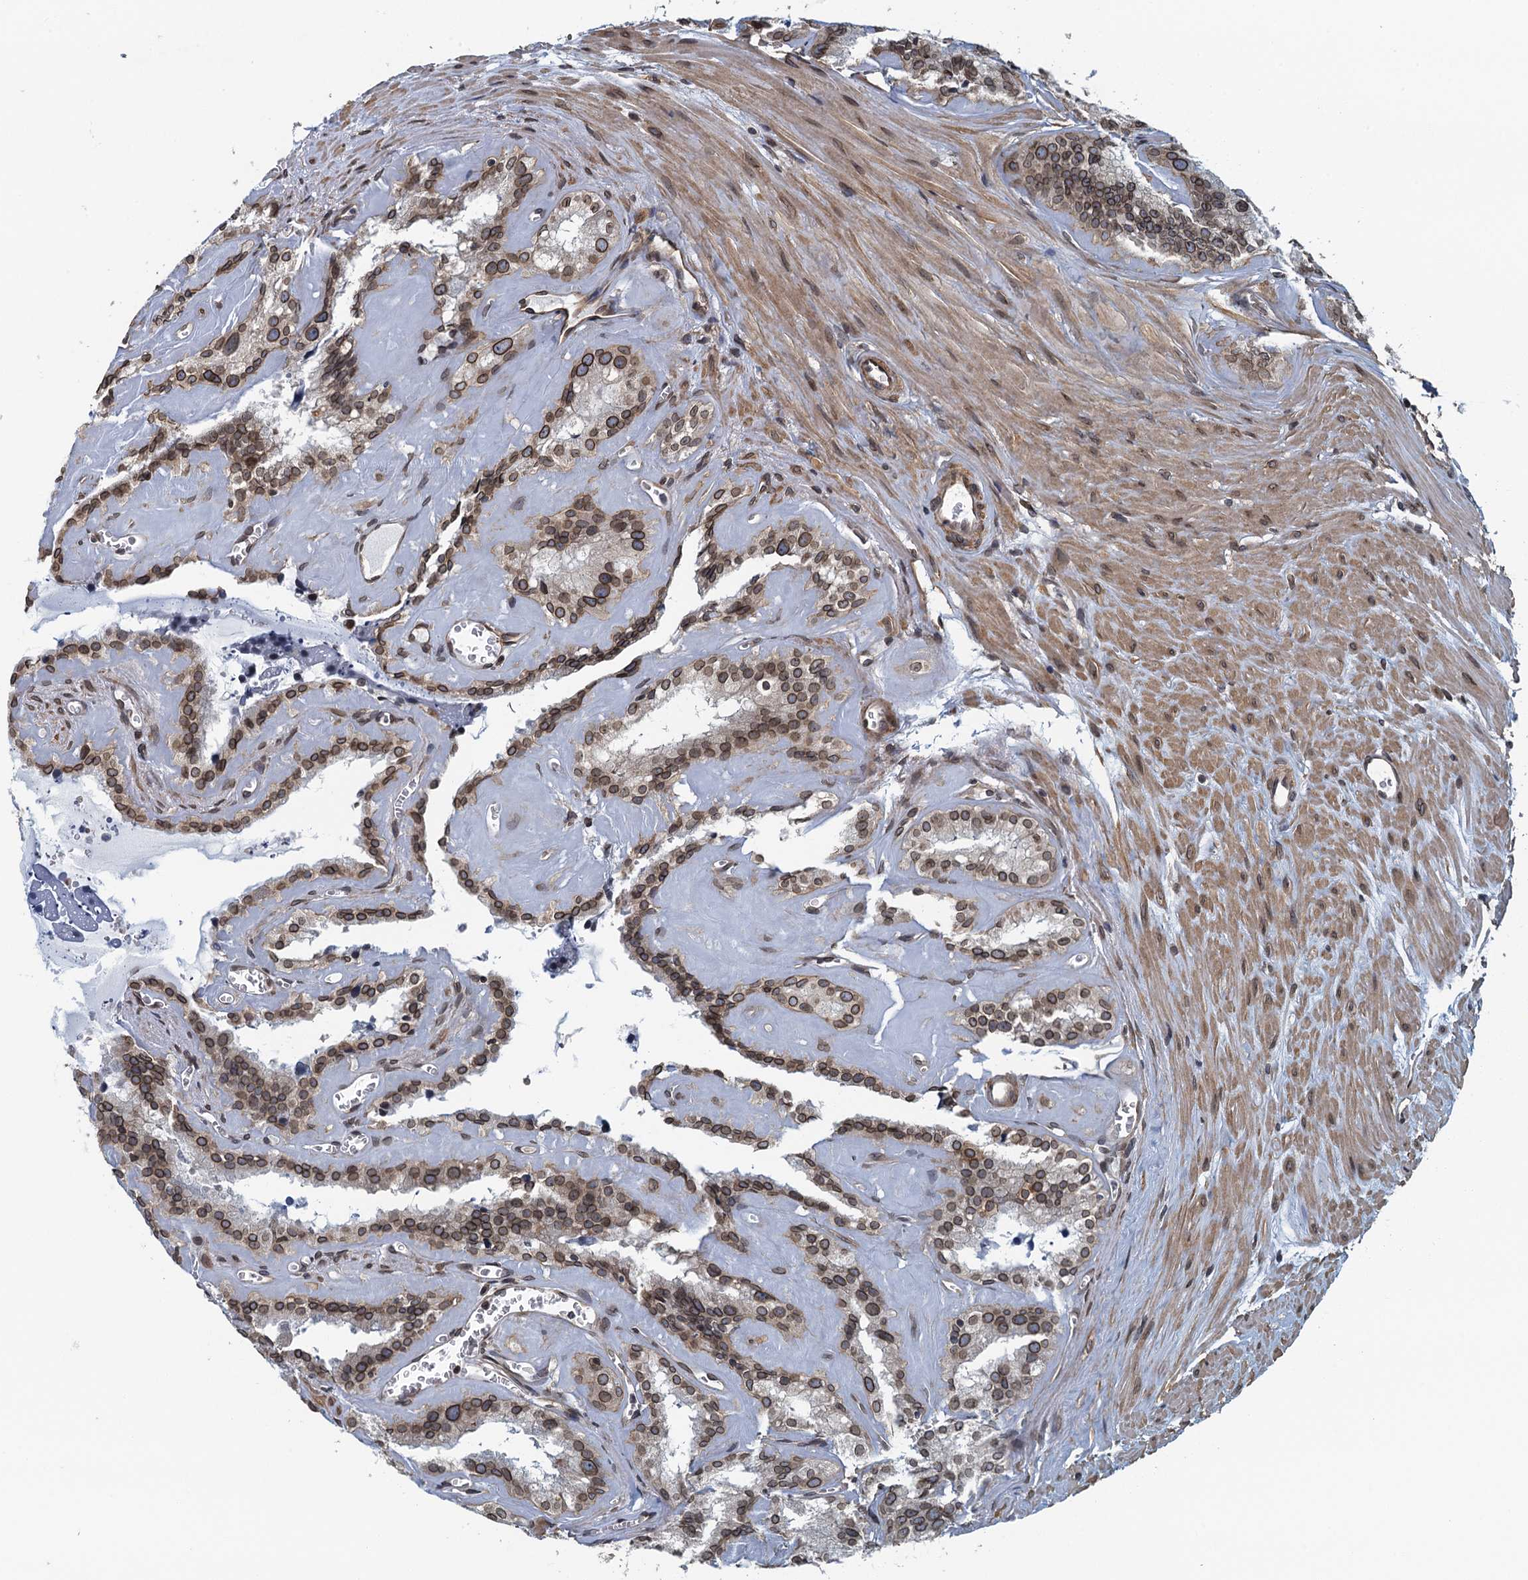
{"staining": {"intensity": "moderate", "quantity": ">75%", "location": "cytoplasmic/membranous,nuclear"}, "tissue": "seminal vesicle", "cell_type": "Glandular cells", "image_type": "normal", "snomed": [{"axis": "morphology", "description": "Normal tissue, NOS"}, {"axis": "topography", "description": "Prostate"}, {"axis": "topography", "description": "Seminal veicle"}], "caption": "A high-resolution image shows IHC staining of normal seminal vesicle, which reveals moderate cytoplasmic/membranous,nuclear positivity in approximately >75% of glandular cells. Nuclei are stained in blue.", "gene": "CCDC34", "patient": {"sex": "male", "age": 59}}